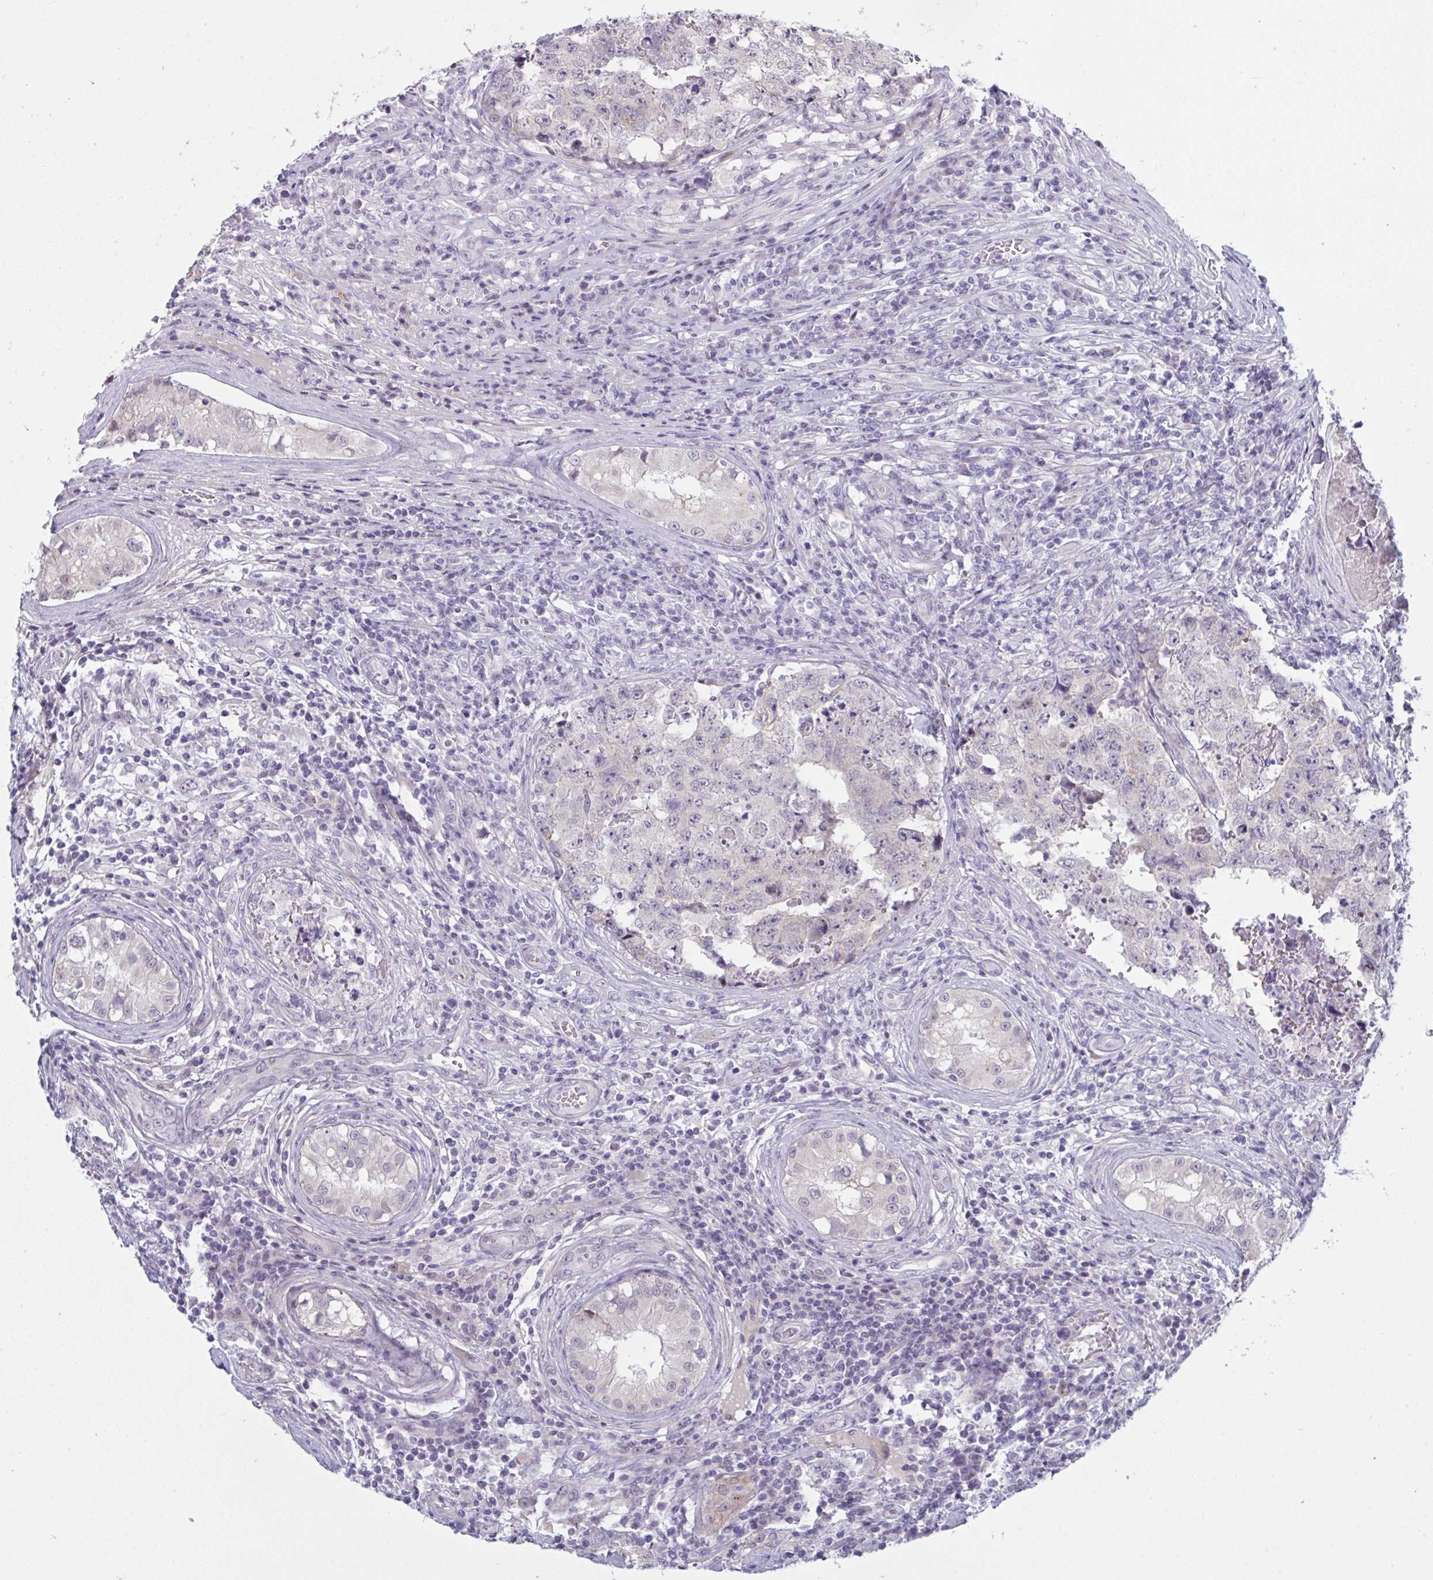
{"staining": {"intensity": "negative", "quantity": "none", "location": "none"}, "tissue": "testis cancer", "cell_type": "Tumor cells", "image_type": "cancer", "snomed": [{"axis": "morphology", "description": "Carcinoma, Embryonal, NOS"}, {"axis": "topography", "description": "Testis"}], "caption": "A photomicrograph of human testis cancer (embryonal carcinoma) is negative for staining in tumor cells.", "gene": "TCEAL8", "patient": {"sex": "male", "age": 25}}